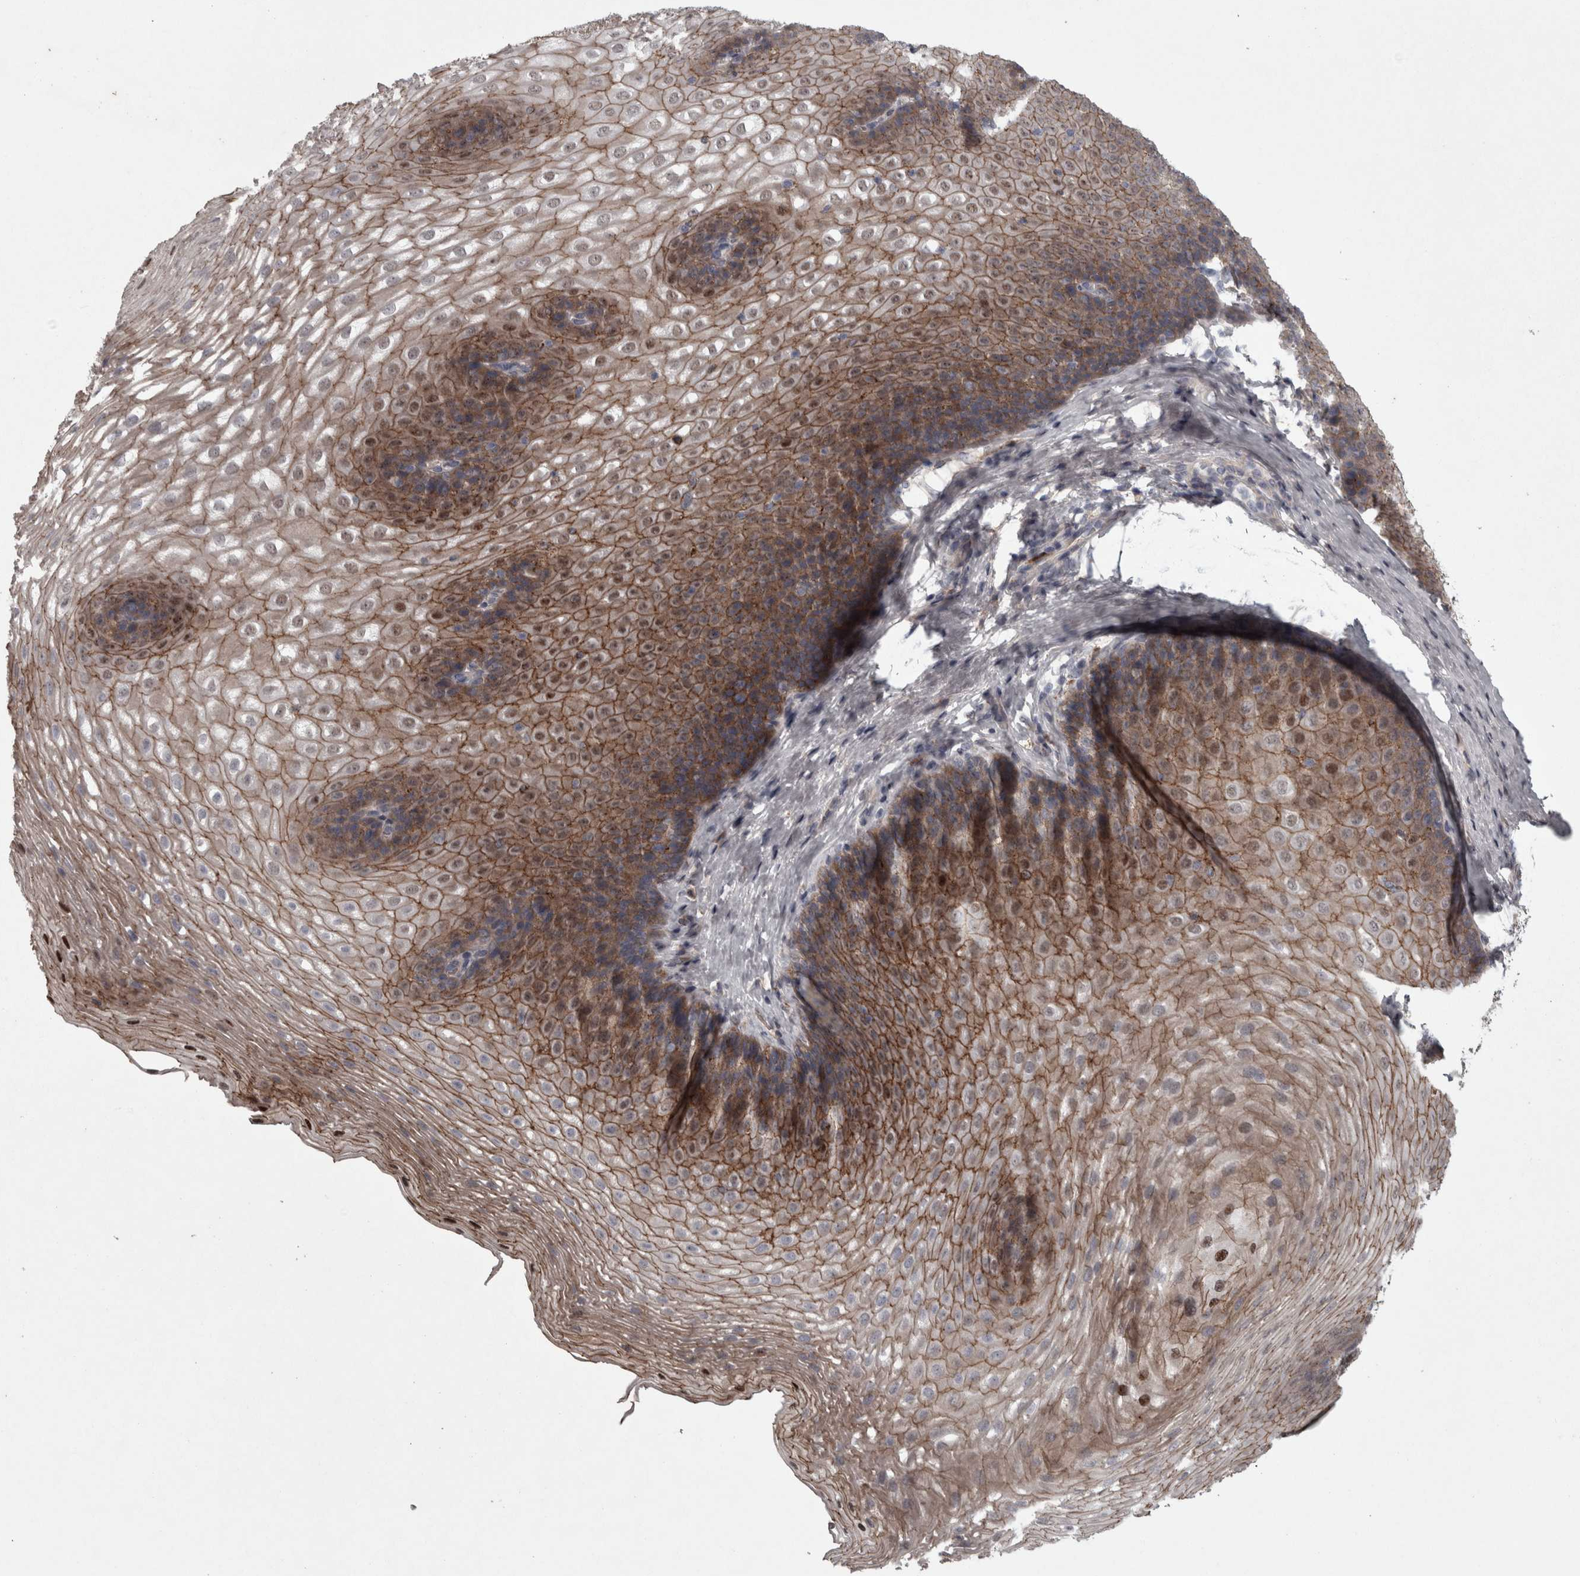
{"staining": {"intensity": "moderate", "quantity": ">75%", "location": "cytoplasmic/membranous"}, "tissue": "esophagus", "cell_type": "Squamous epithelial cells", "image_type": "normal", "snomed": [{"axis": "morphology", "description": "Normal tissue, NOS"}, {"axis": "topography", "description": "Esophagus"}], "caption": "About >75% of squamous epithelial cells in benign human esophagus reveal moderate cytoplasmic/membranous protein staining as visualized by brown immunohistochemical staining.", "gene": "PCDH17", "patient": {"sex": "female", "age": 66}}